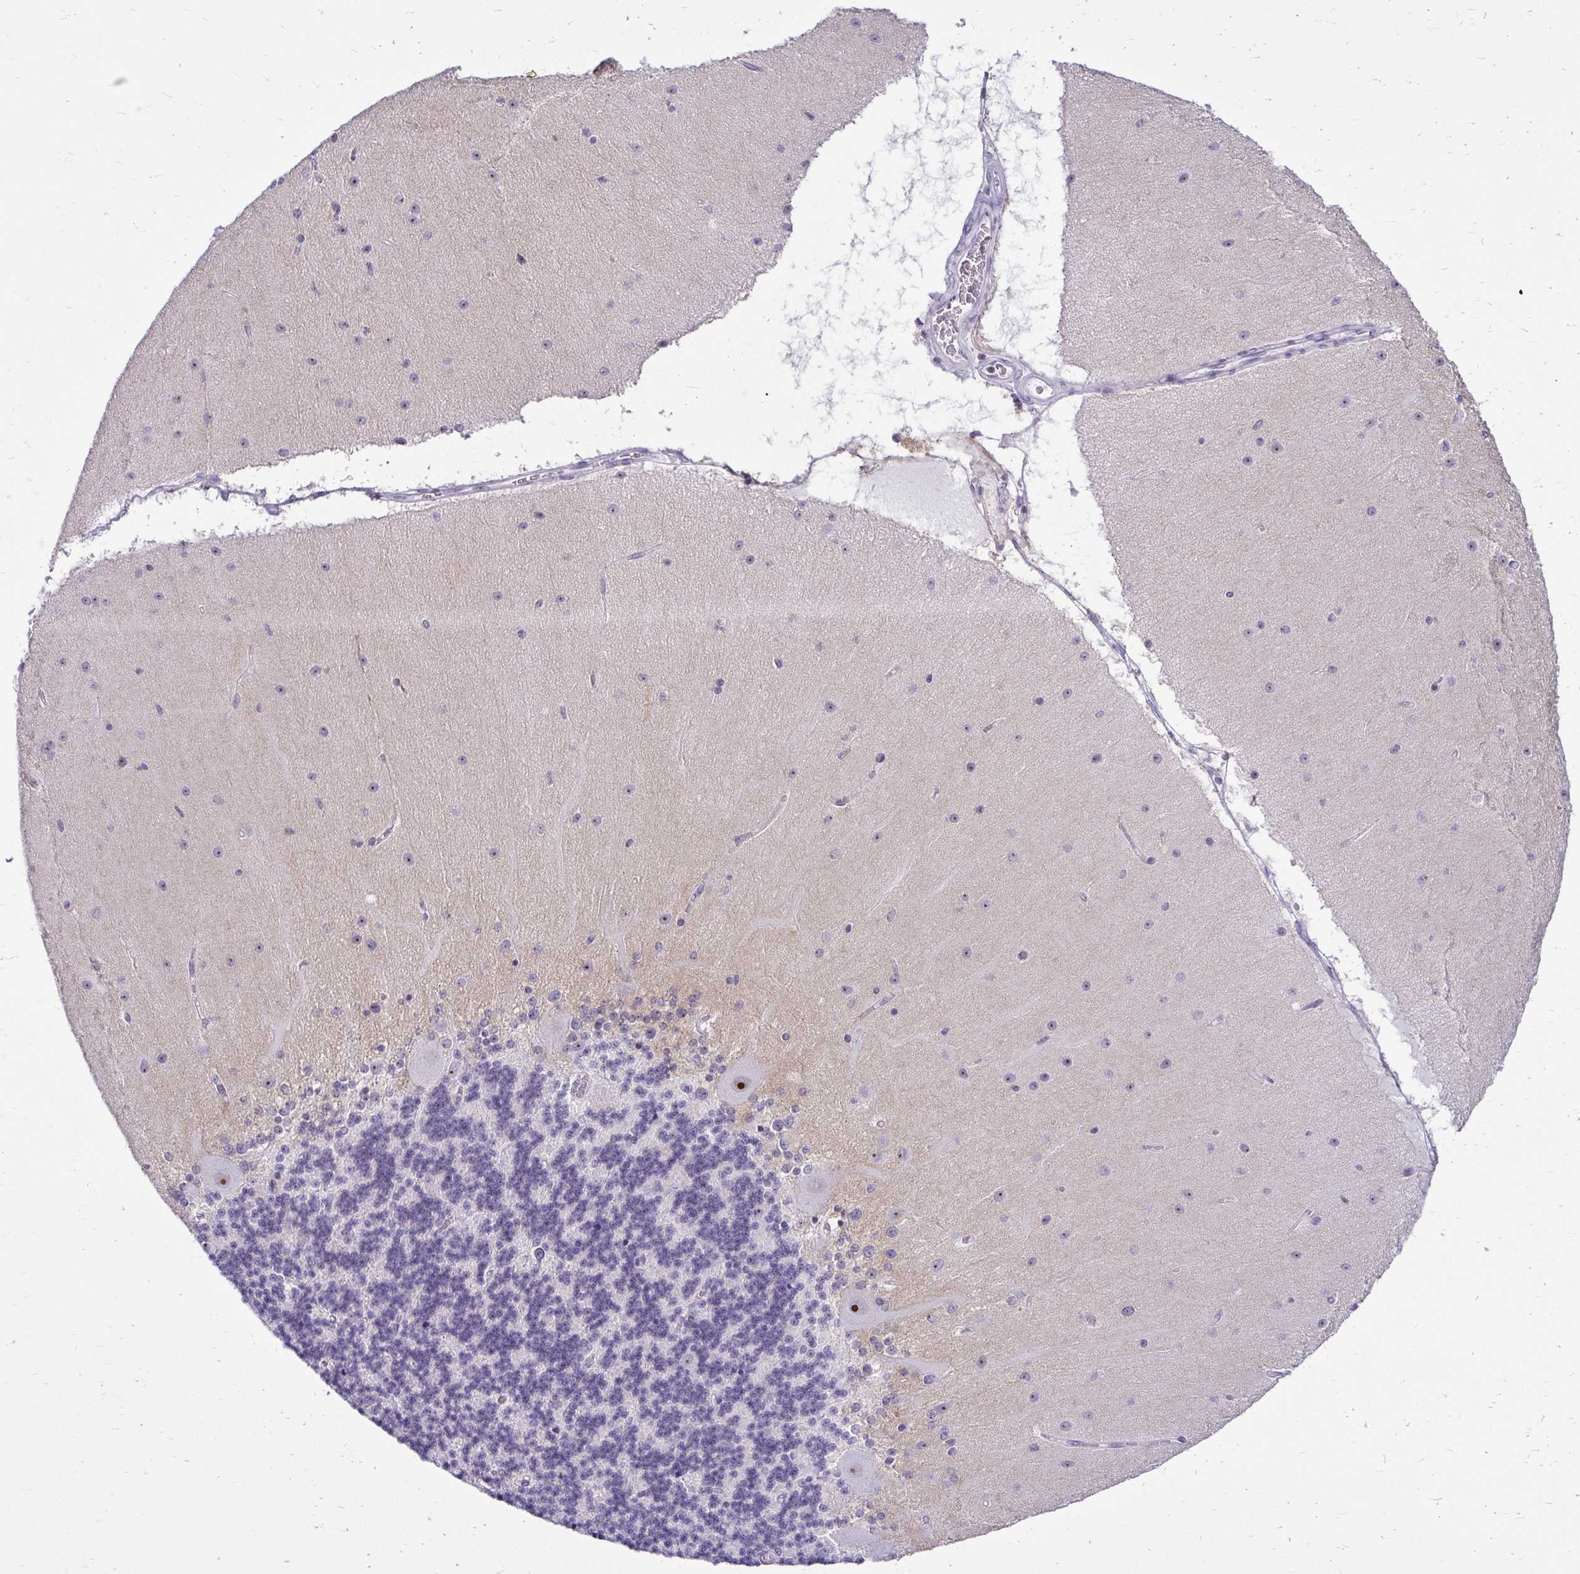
{"staining": {"intensity": "negative", "quantity": "none", "location": "none"}, "tissue": "cerebellum", "cell_type": "Cells in granular layer", "image_type": "normal", "snomed": [{"axis": "morphology", "description": "Normal tissue, NOS"}, {"axis": "topography", "description": "Cerebellum"}], "caption": "High power microscopy histopathology image of an IHC image of benign cerebellum, revealing no significant staining in cells in granular layer.", "gene": "NIFK", "patient": {"sex": "female", "age": 54}}